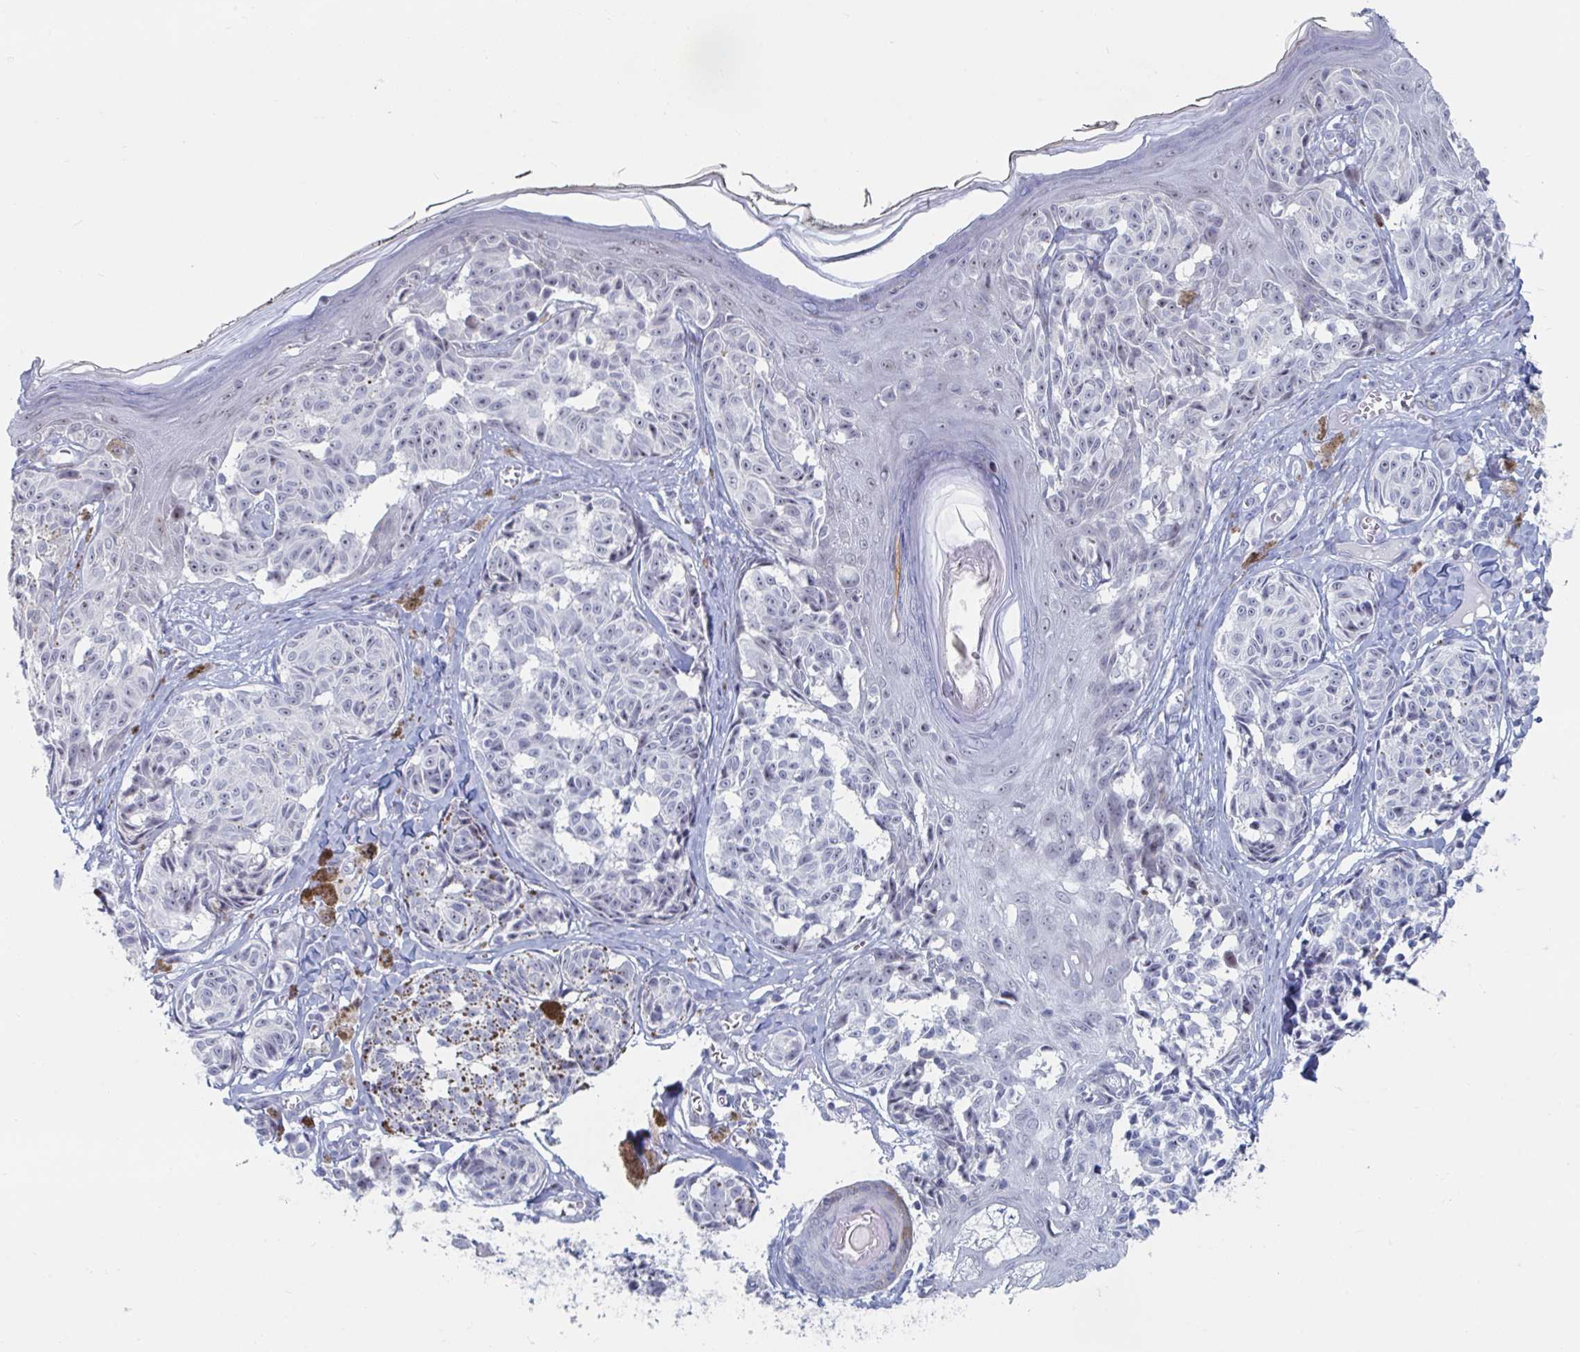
{"staining": {"intensity": "weak", "quantity": "<25%", "location": "nuclear"}, "tissue": "melanoma", "cell_type": "Tumor cells", "image_type": "cancer", "snomed": [{"axis": "morphology", "description": "Malignant melanoma, NOS"}, {"axis": "topography", "description": "Skin"}], "caption": "Tumor cells are negative for protein expression in human malignant melanoma.", "gene": "NR1H2", "patient": {"sex": "female", "age": 43}}